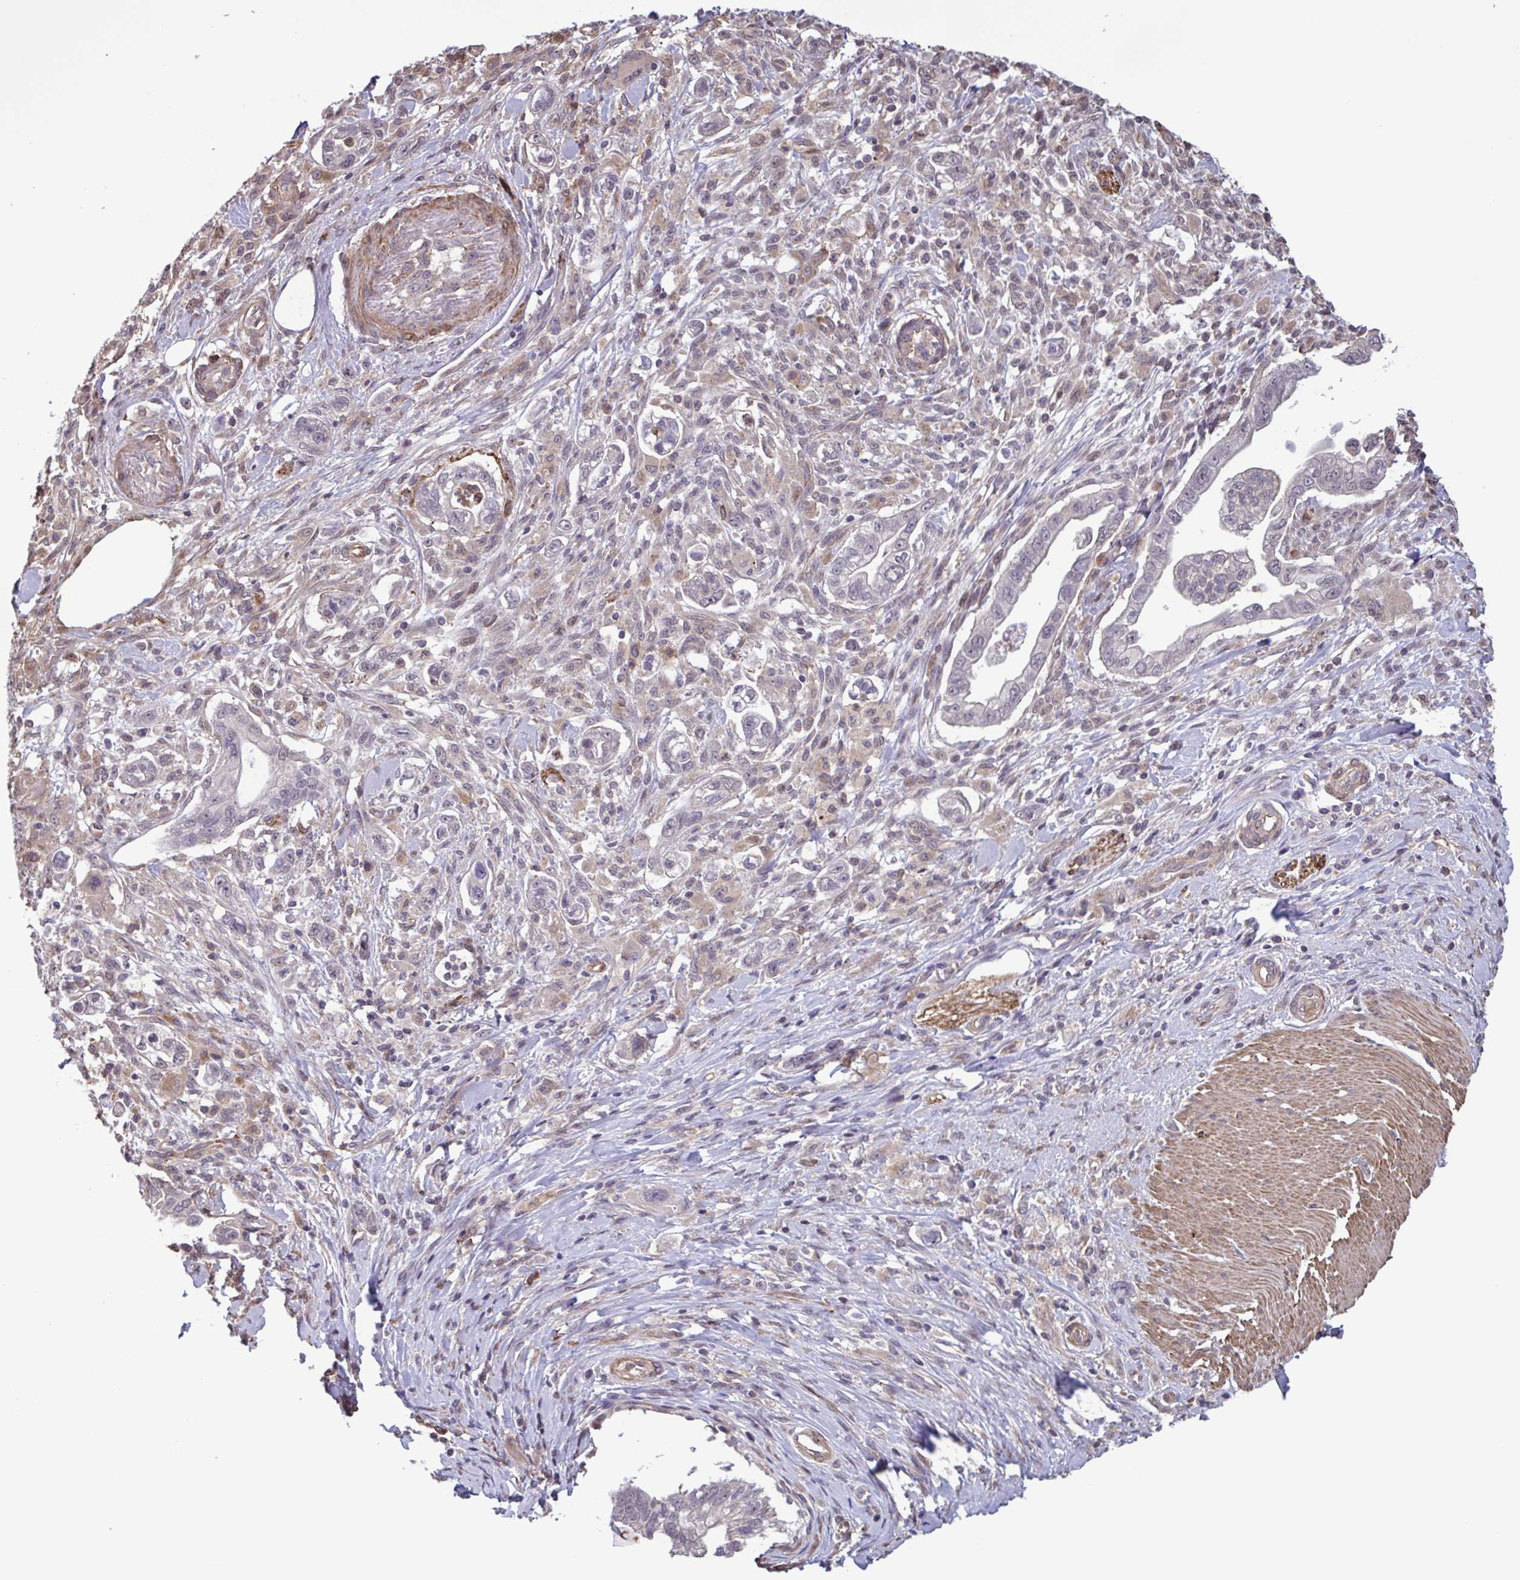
{"staining": {"intensity": "negative", "quantity": "none", "location": "none"}, "tissue": "pancreatic cancer", "cell_type": "Tumor cells", "image_type": "cancer", "snomed": [{"axis": "morphology", "description": "Adenocarcinoma, NOS"}, {"axis": "topography", "description": "Pancreas"}], "caption": "Immunohistochemistry image of neoplastic tissue: human adenocarcinoma (pancreatic) stained with DAB (3,3'-diaminobenzidine) exhibits no significant protein staining in tumor cells.", "gene": "ZNF200", "patient": {"sex": "male", "age": 70}}